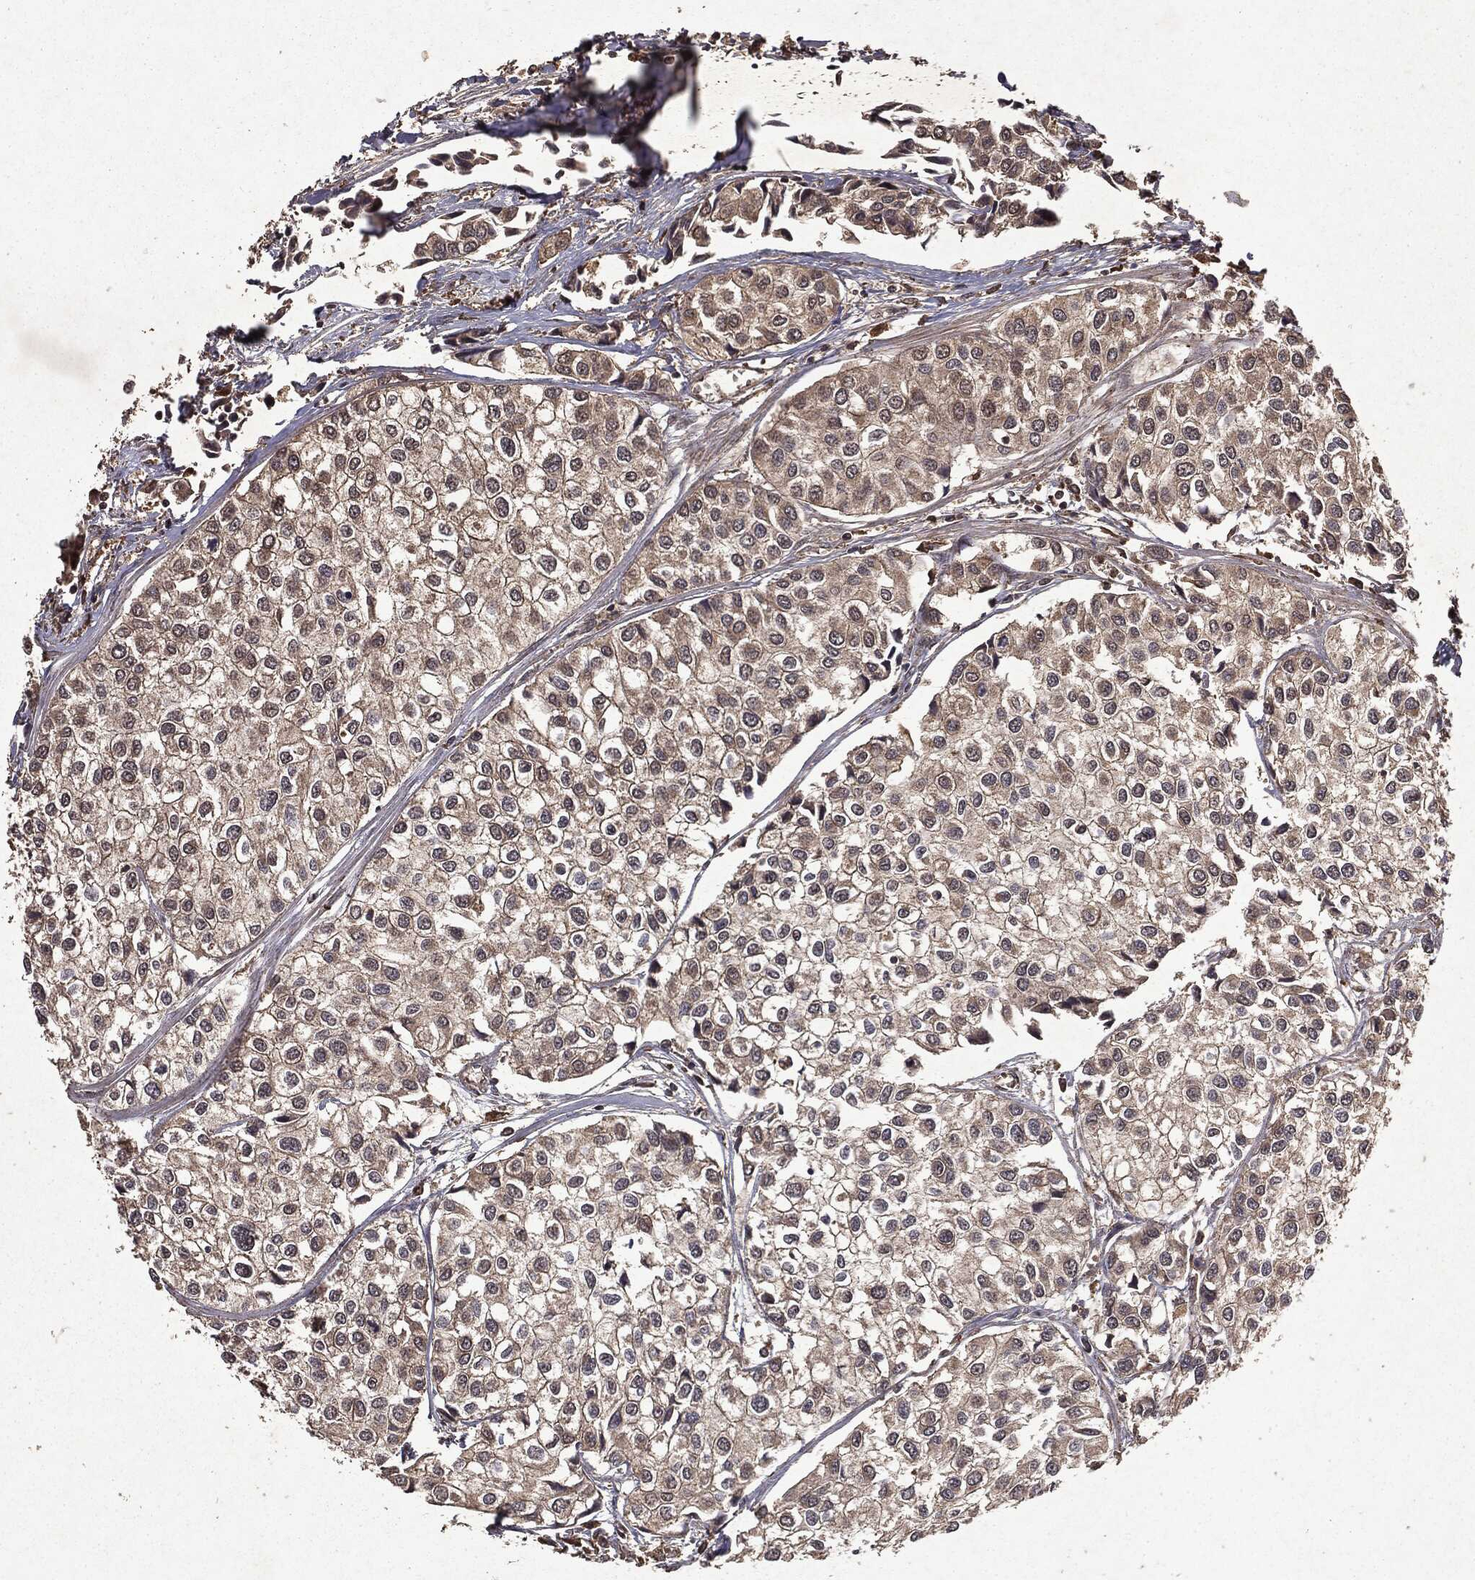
{"staining": {"intensity": "negative", "quantity": "none", "location": "none"}, "tissue": "urothelial cancer", "cell_type": "Tumor cells", "image_type": "cancer", "snomed": [{"axis": "morphology", "description": "Urothelial carcinoma, High grade"}, {"axis": "topography", "description": "Urinary bladder"}], "caption": "A photomicrograph of human urothelial cancer is negative for staining in tumor cells.", "gene": "MTOR", "patient": {"sex": "male", "age": 73}}